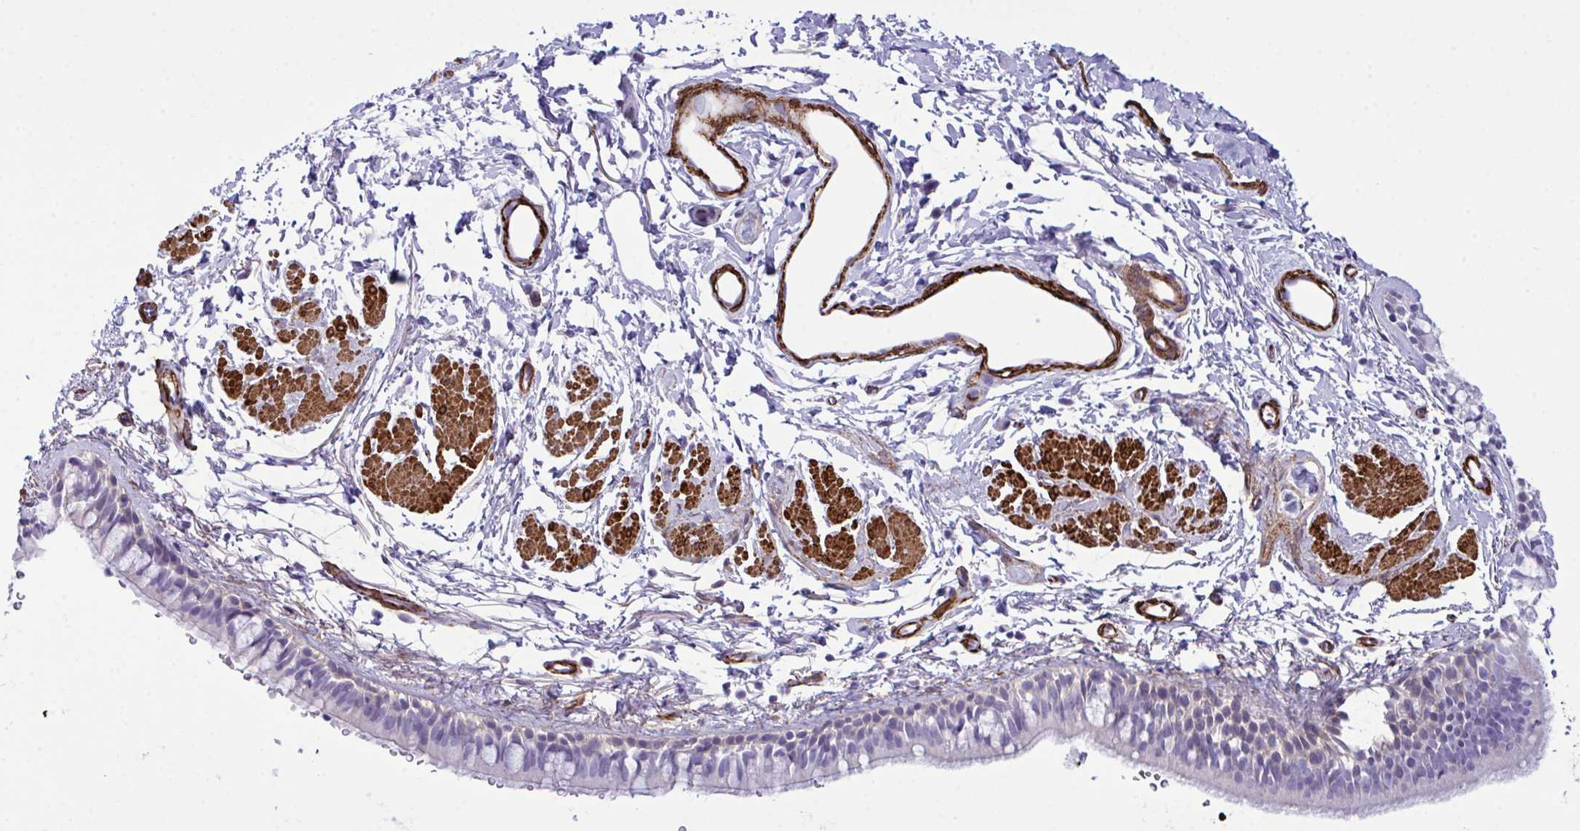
{"staining": {"intensity": "negative", "quantity": "none", "location": "none"}, "tissue": "bronchus", "cell_type": "Respiratory epithelial cells", "image_type": "normal", "snomed": [{"axis": "morphology", "description": "Normal tissue, NOS"}, {"axis": "topography", "description": "Lymph node"}, {"axis": "topography", "description": "Cartilage tissue"}, {"axis": "topography", "description": "Bronchus"}], "caption": "Bronchus stained for a protein using immunohistochemistry (IHC) displays no positivity respiratory epithelial cells.", "gene": "SYNPO2L", "patient": {"sex": "female", "age": 70}}